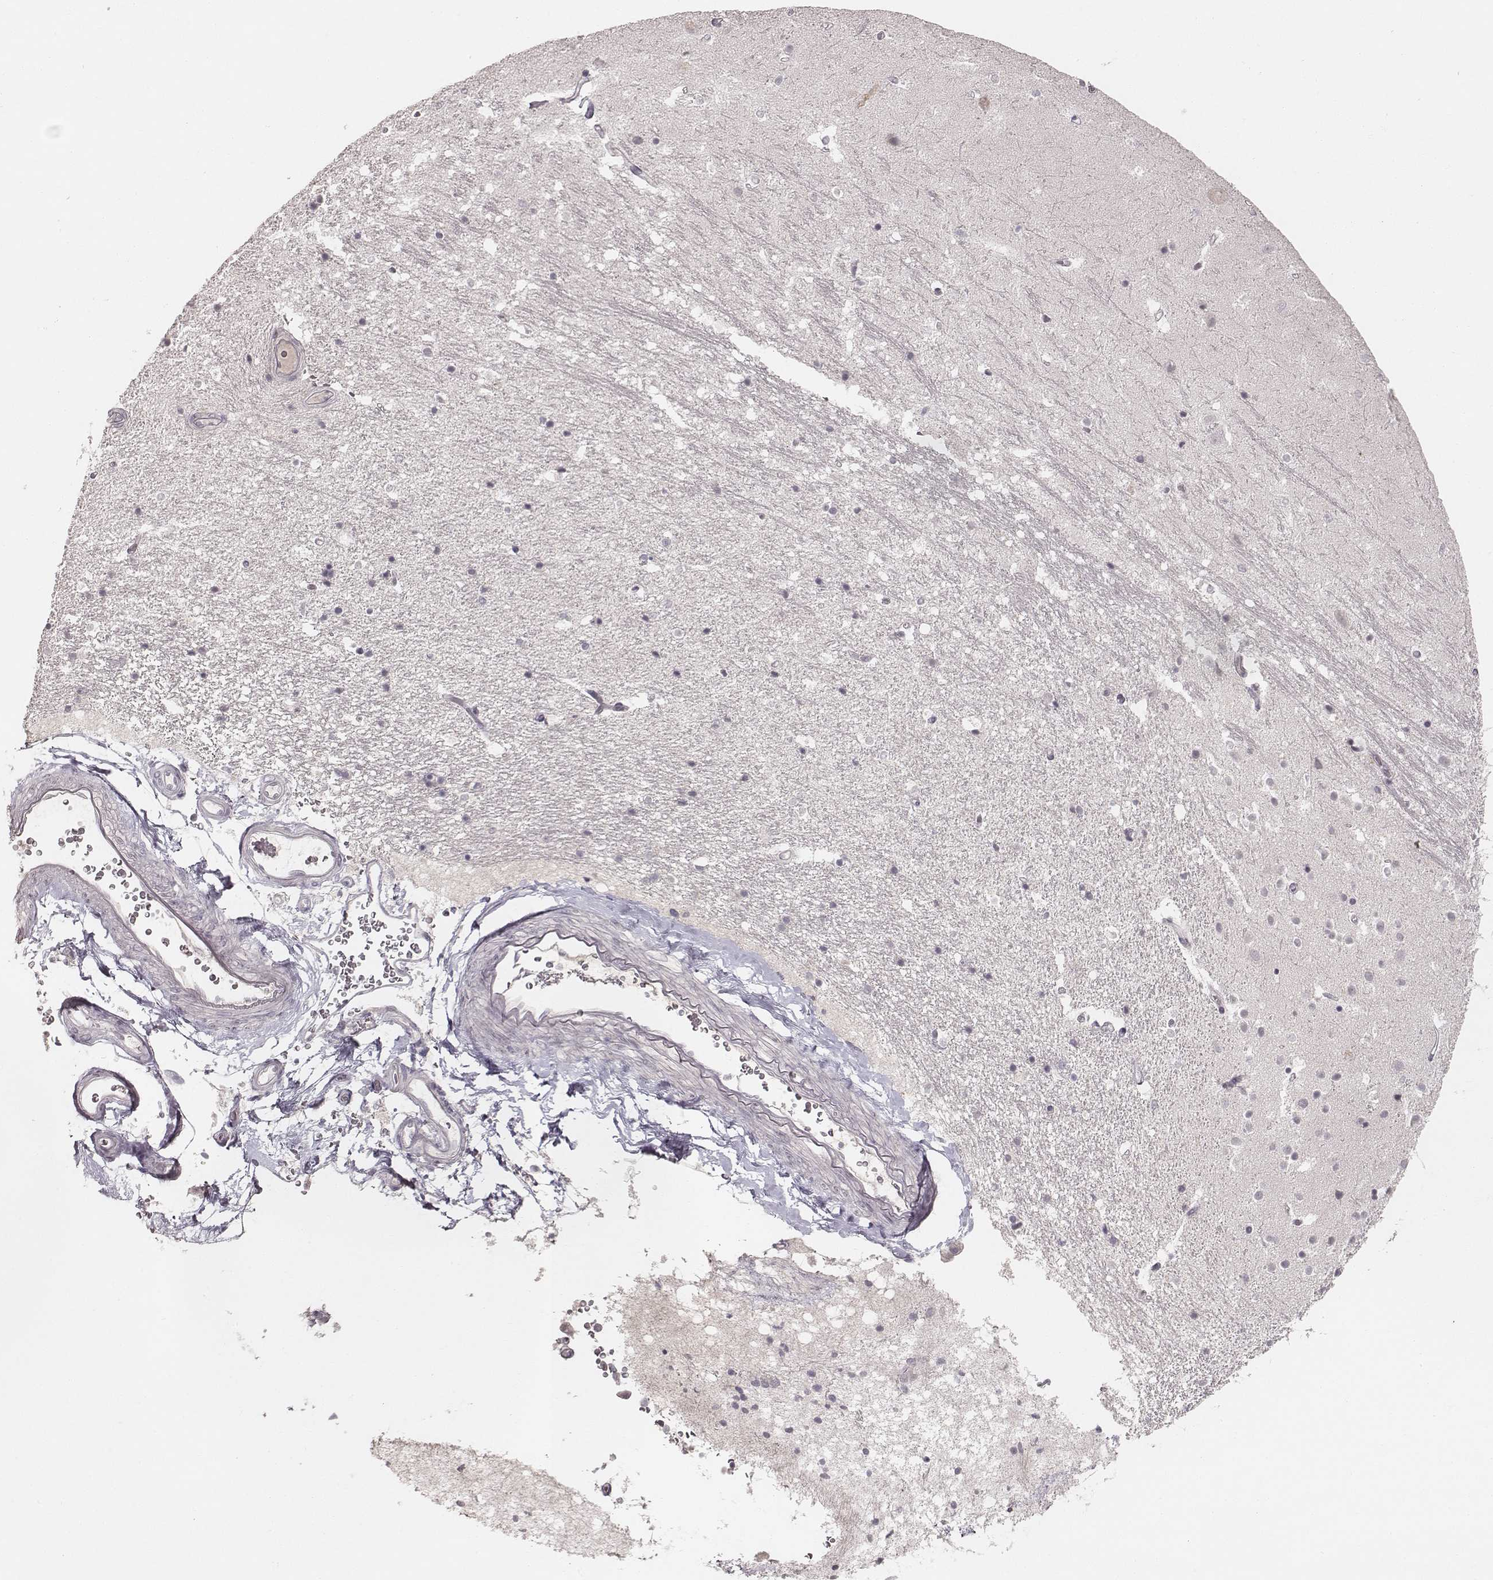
{"staining": {"intensity": "negative", "quantity": "none", "location": "none"}, "tissue": "hippocampus", "cell_type": "Glial cells", "image_type": "normal", "snomed": [{"axis": "morphology", "description": "Normal tissue, NOS"}, {"axis": "topography", "description": "Hippocampus"}], "caption": "A photomicrograph of hippocampus stained for a protein demonstrates no brown staining in glial cells.", "gene": "LY6K", "patient": {"sex": "male", "age": 44}}